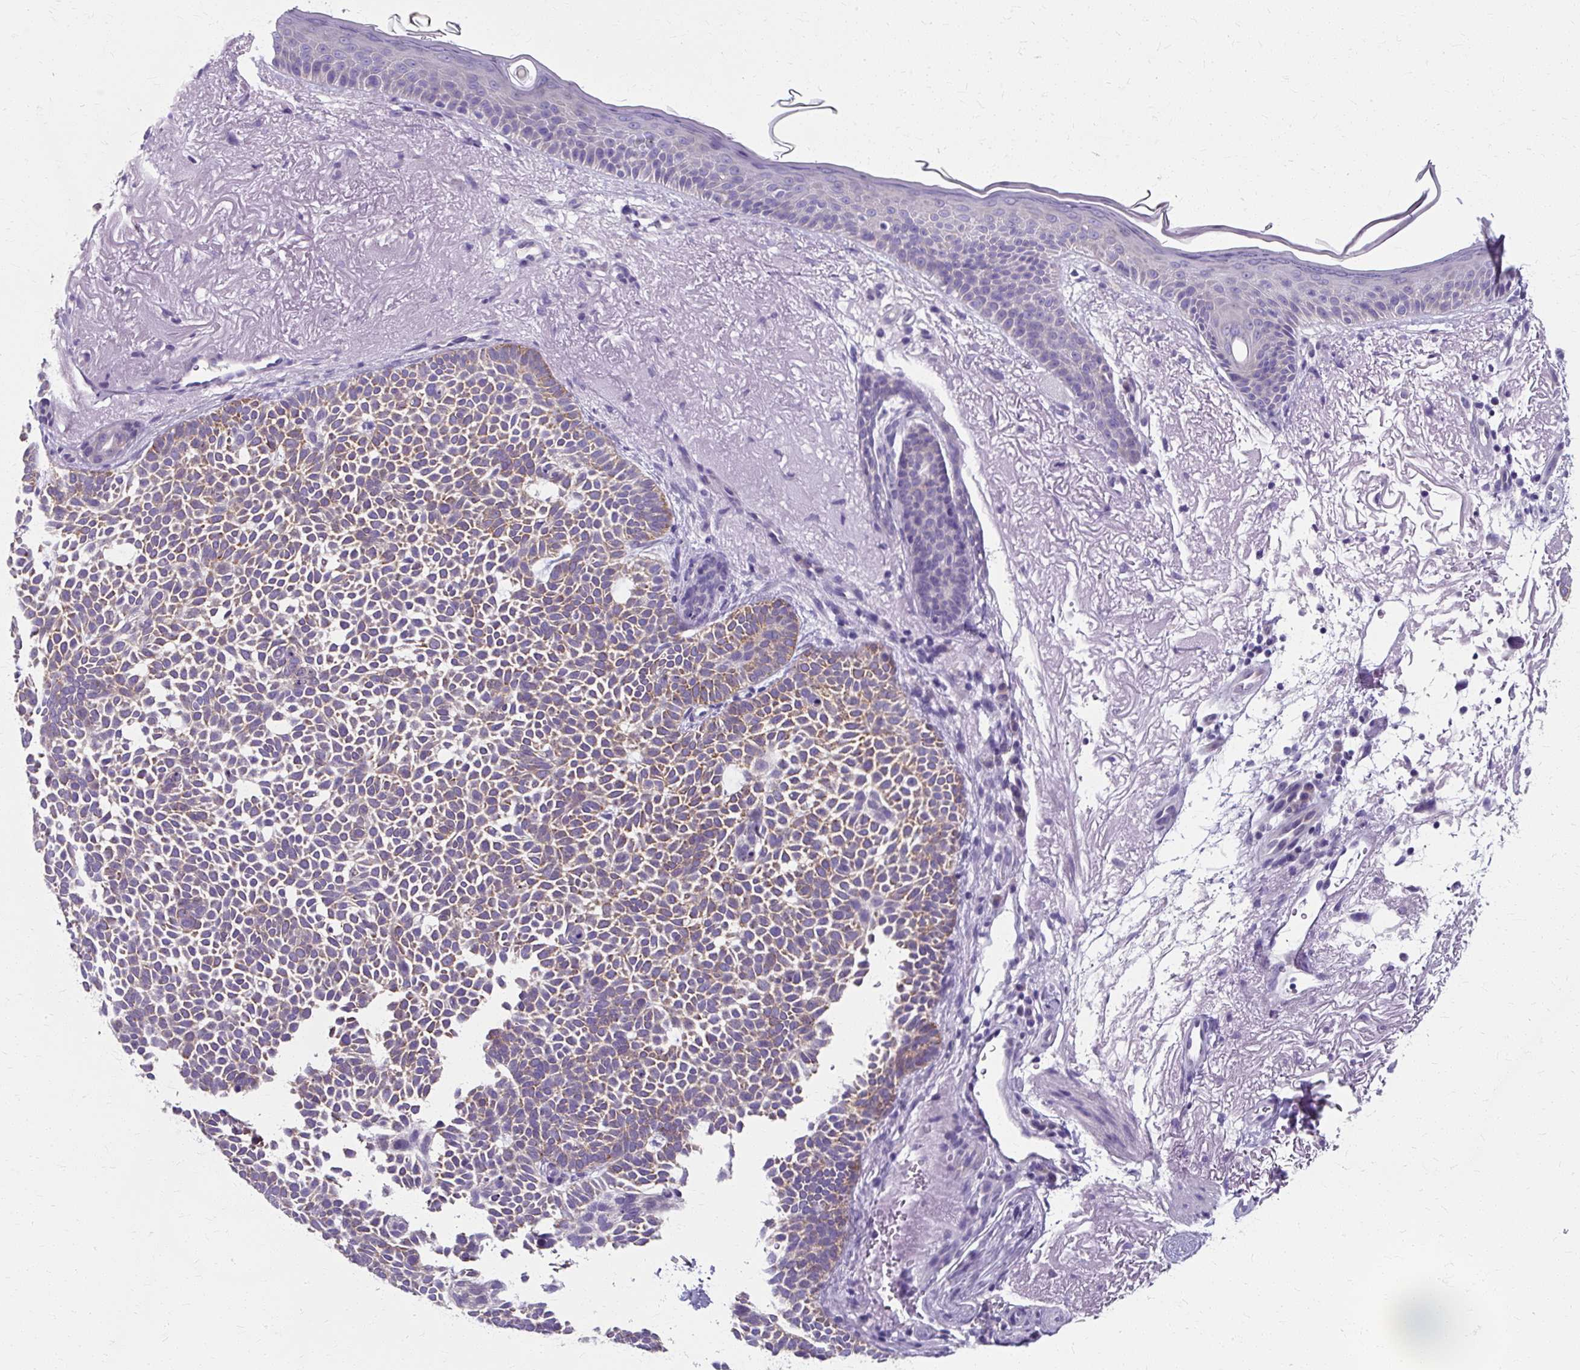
{"staining": {"intensity": "weak", "quantity": "25%-75%", "location": "cytoplasmic/membranous"}, "tissue": "skin cancer", "cell_type": "Tumor cells", "image_type": "cancer", "snomed": [{"axis": "morphology", "description": "Basal cell carcinoma"}, {"axis": "topography", "description": "Skin"}], "caption": "A brown stain labels weak cytoplasmic/membranous expression of a protein in human skin basal cell carcinoma tumor cells. Nuclei are stained in blue.", "gene": "ZNF555", "patient": {"sex": "female", "age": 77}}